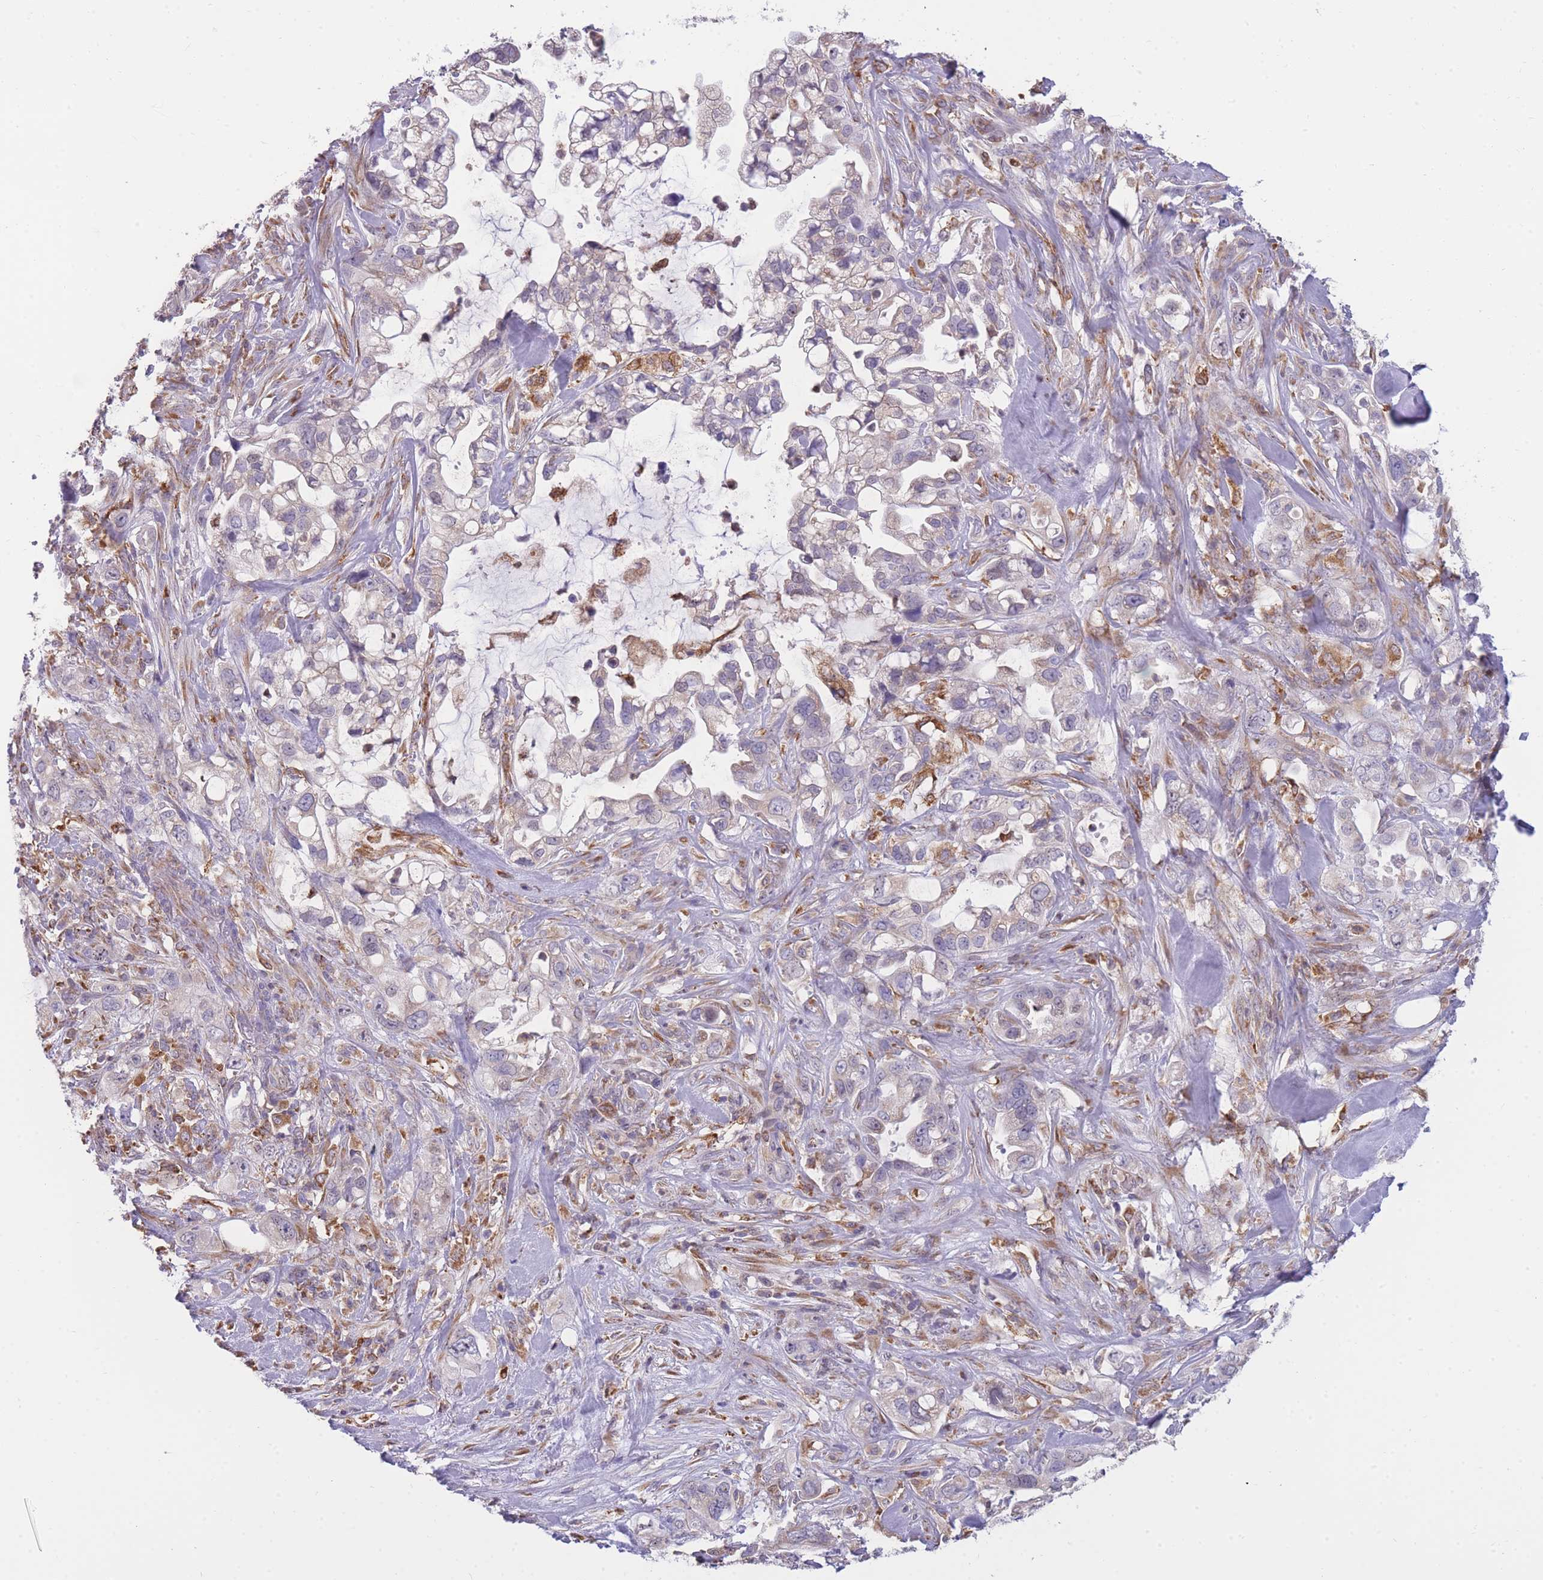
{"staining": {"intensity": "negative", "quantity": "none", "location": "none"}, "tissue": "pancreatic cancer", "cell_type": "Tumor cells", "image_type": "cancer", "snomed": [{"axis": "morphology", "description": "Adenocarcinoma, NOS"}, {"axis": "topography", "description": "Pancreas"}], "caption": "An immunohistochemistry (IHC) image of adenocarcinoma (pancreatic) is shown. There is no staining in tumor cells of adenocarcinoma (pancreatic).", "gene": "ZNF662", "patient": {"sex": "female", "age": 61}}